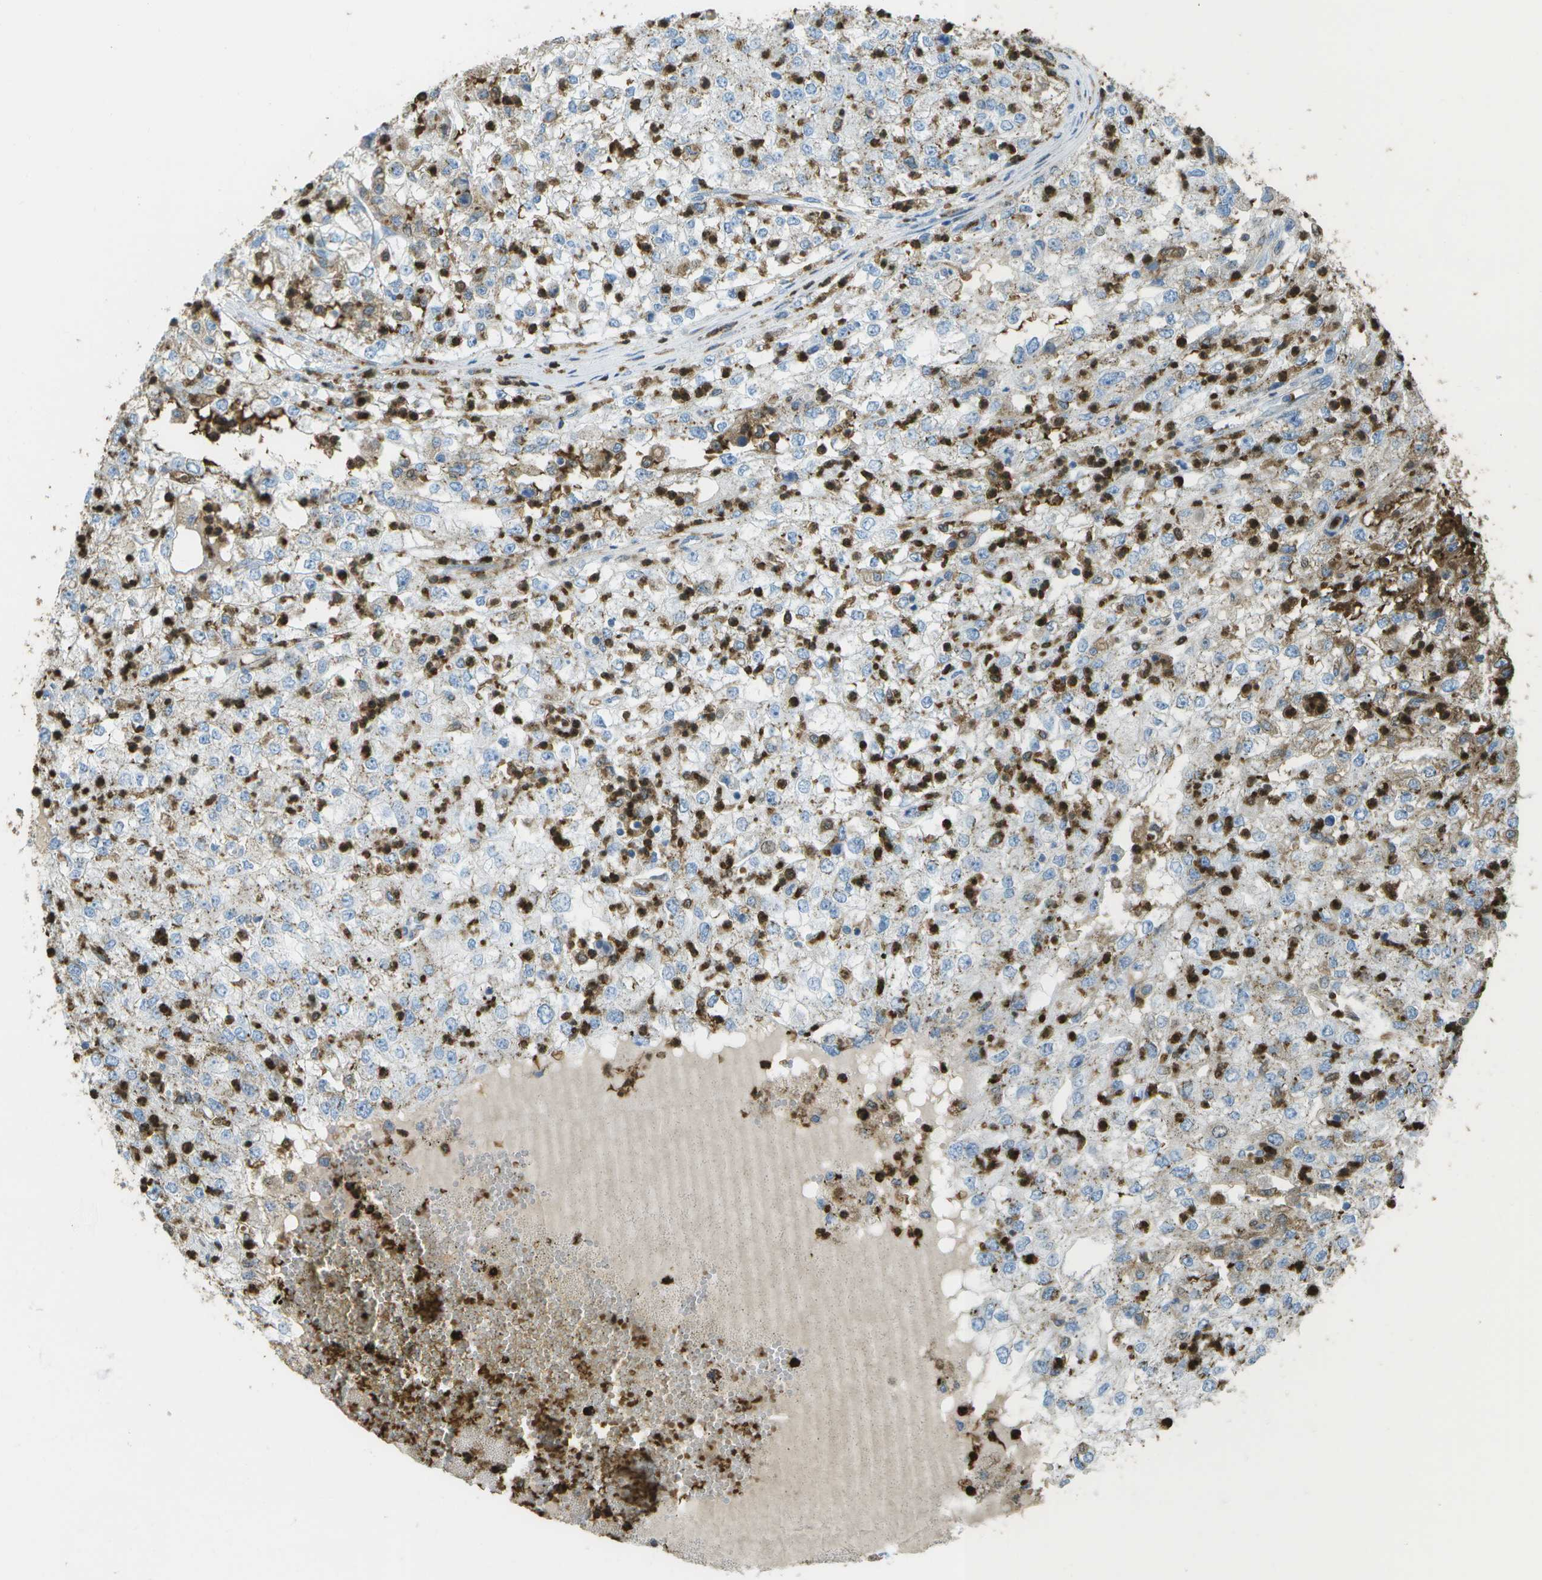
{"staining": {"intensity": "negative", "quantity": "none", "location": "none"}, "tissue": "renal cancer", "cell_type": "Tumor cells", "image_type": "cancer", "snomed": [{"axis": "morphology", "description": "Adenocarcinoma, NOS"}, {"axis": "topography", "description": "Kidney"}], "caption": "The IHC photomicrograph has no significant positivity in tumor cells of renal cancer (adenocarcinoma) tissue.", "gene": "CACHD1", "patient": {"sex": "female", "age": 54}}